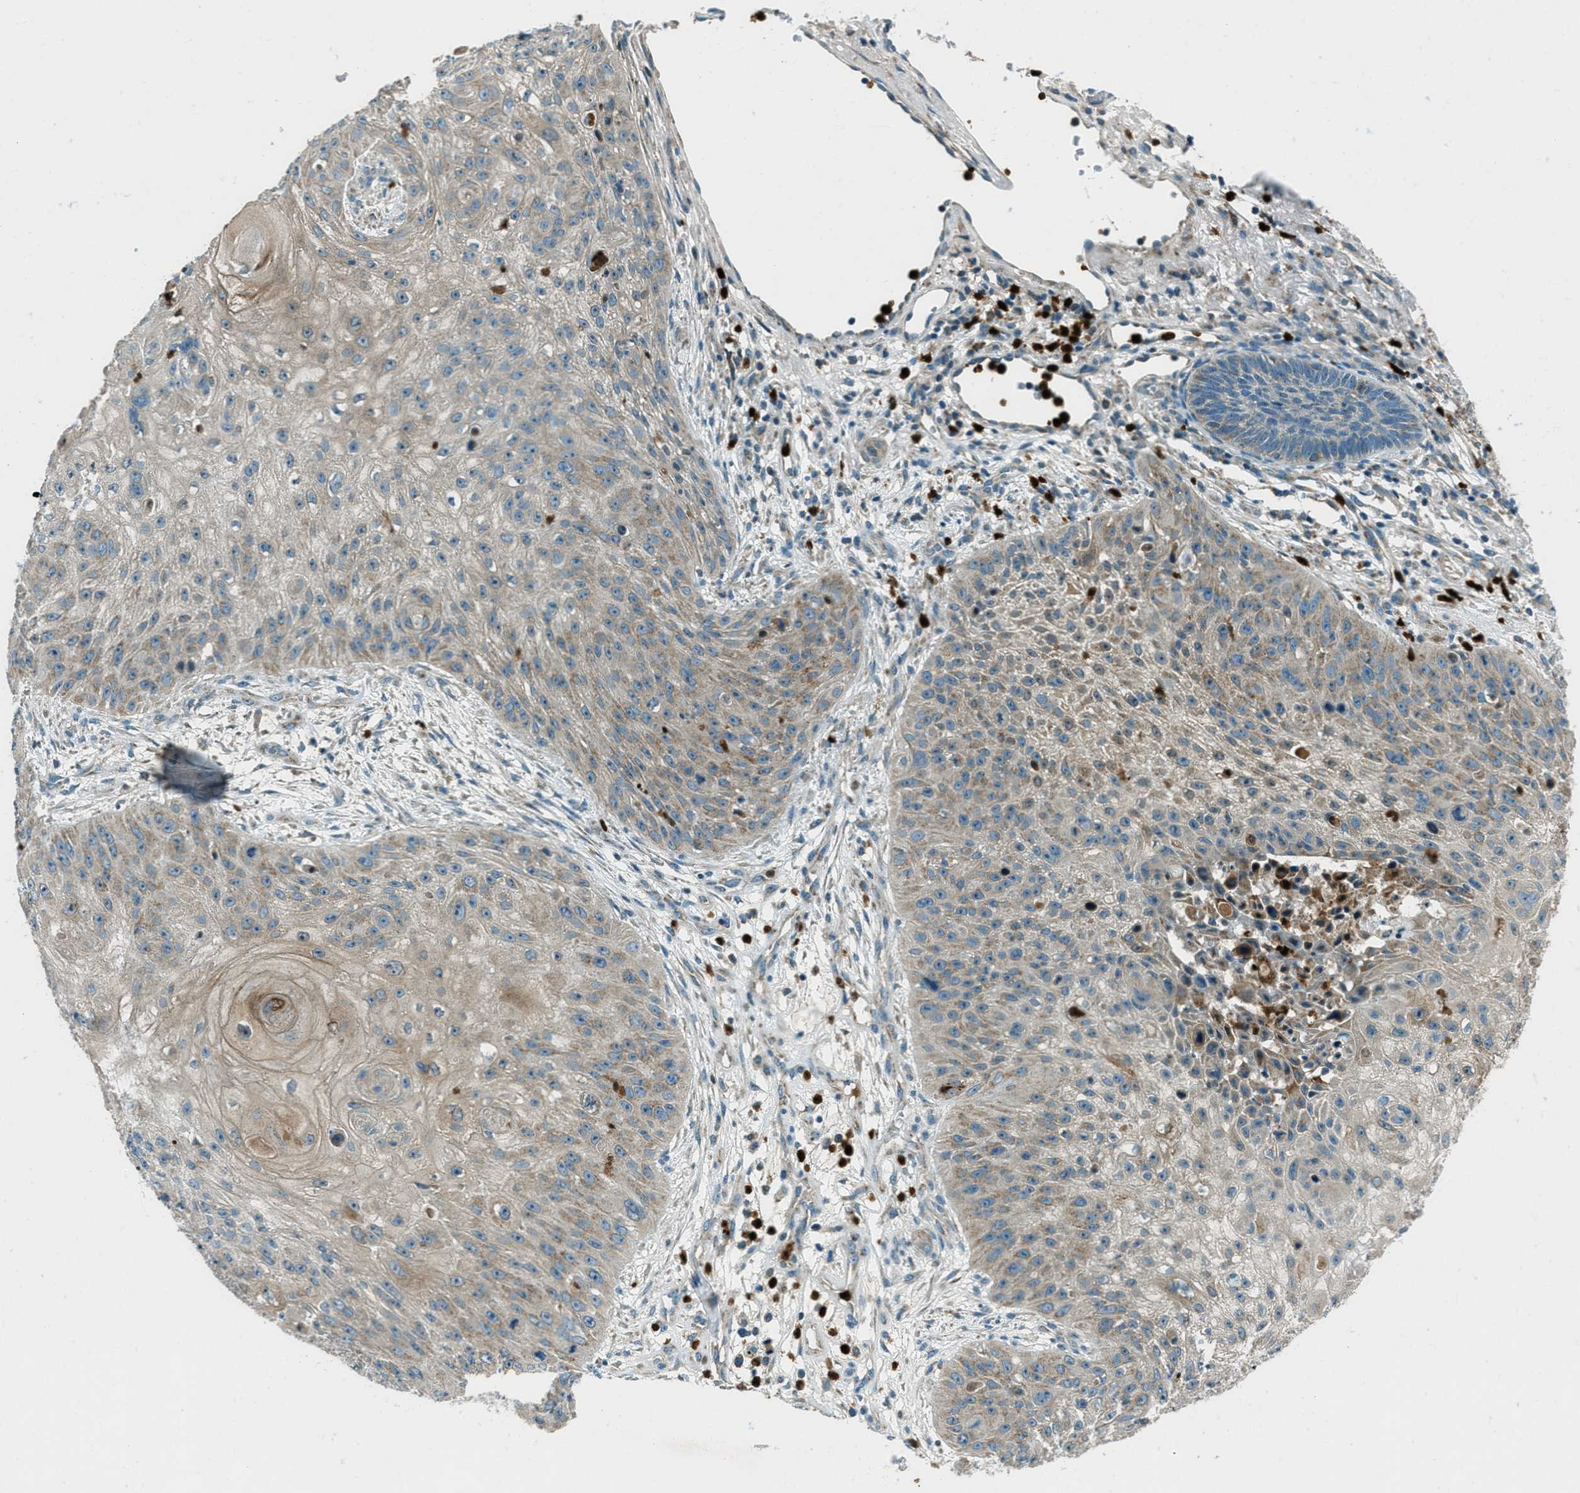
{"staining": {"intensity": "weak", "quantity": ">75%", "location": "cytoplasmic/membranous"}, "tissue": "skin cancer", "cell_type": "Tumor cells", "image_type": "cancer", "snomed": [{"axis": "morphology", "description": "Squamous cell carcinoma, NOS"}, {"axis": "topography", "description": "Skin"}], "caption": "Skin squamous cell carcinoma stained for a protein demonstrates weak cytoplasmic/membranous positivity in tumor cells. (brown staining indicates protein expression, while blue staining denotes nuclei).", "gene": "FAR1", "patient": {"sex": "female", "age": 80}}